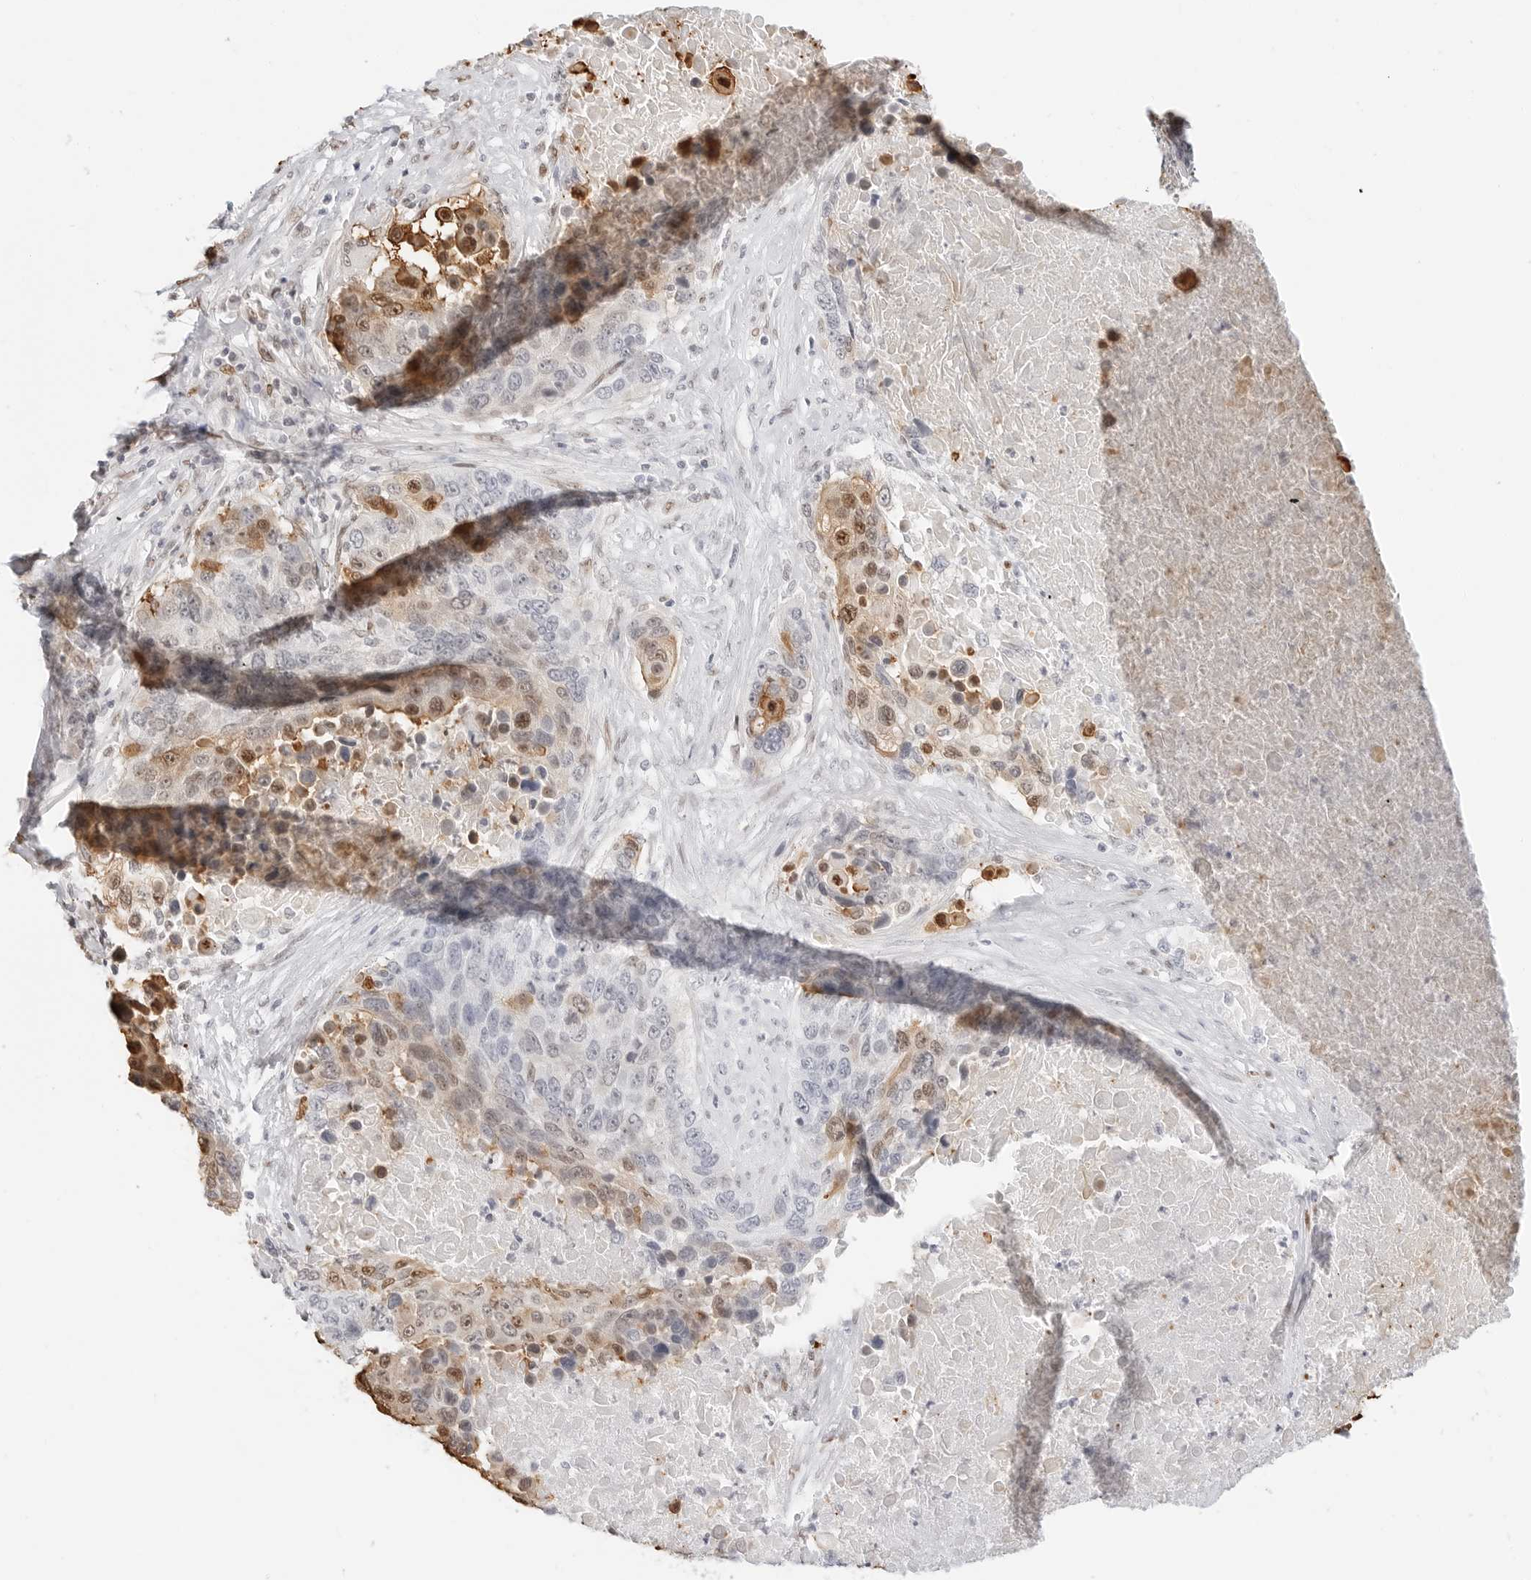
{"staining": {"intensity": "moderate", "quantity": "25%-75%", "location": "nuclear"}, "tissue": "lung cancer", "cell_type": "Tumor cells", "image_type": "cancer", "snomed": [{"axis": "morphology", "description": "Squamous cell carcinoma, NOS"}, {"axis": "topography", "description": "Lung"}], "caption": "Lung cancer (squamous cell carcinoma) stained with IHC reveals moderate nuclear positivity in approximately 25%-75% of tumor cells.", "gene": "SPIDR", "patient": {"sex": "male", "age": 66}}